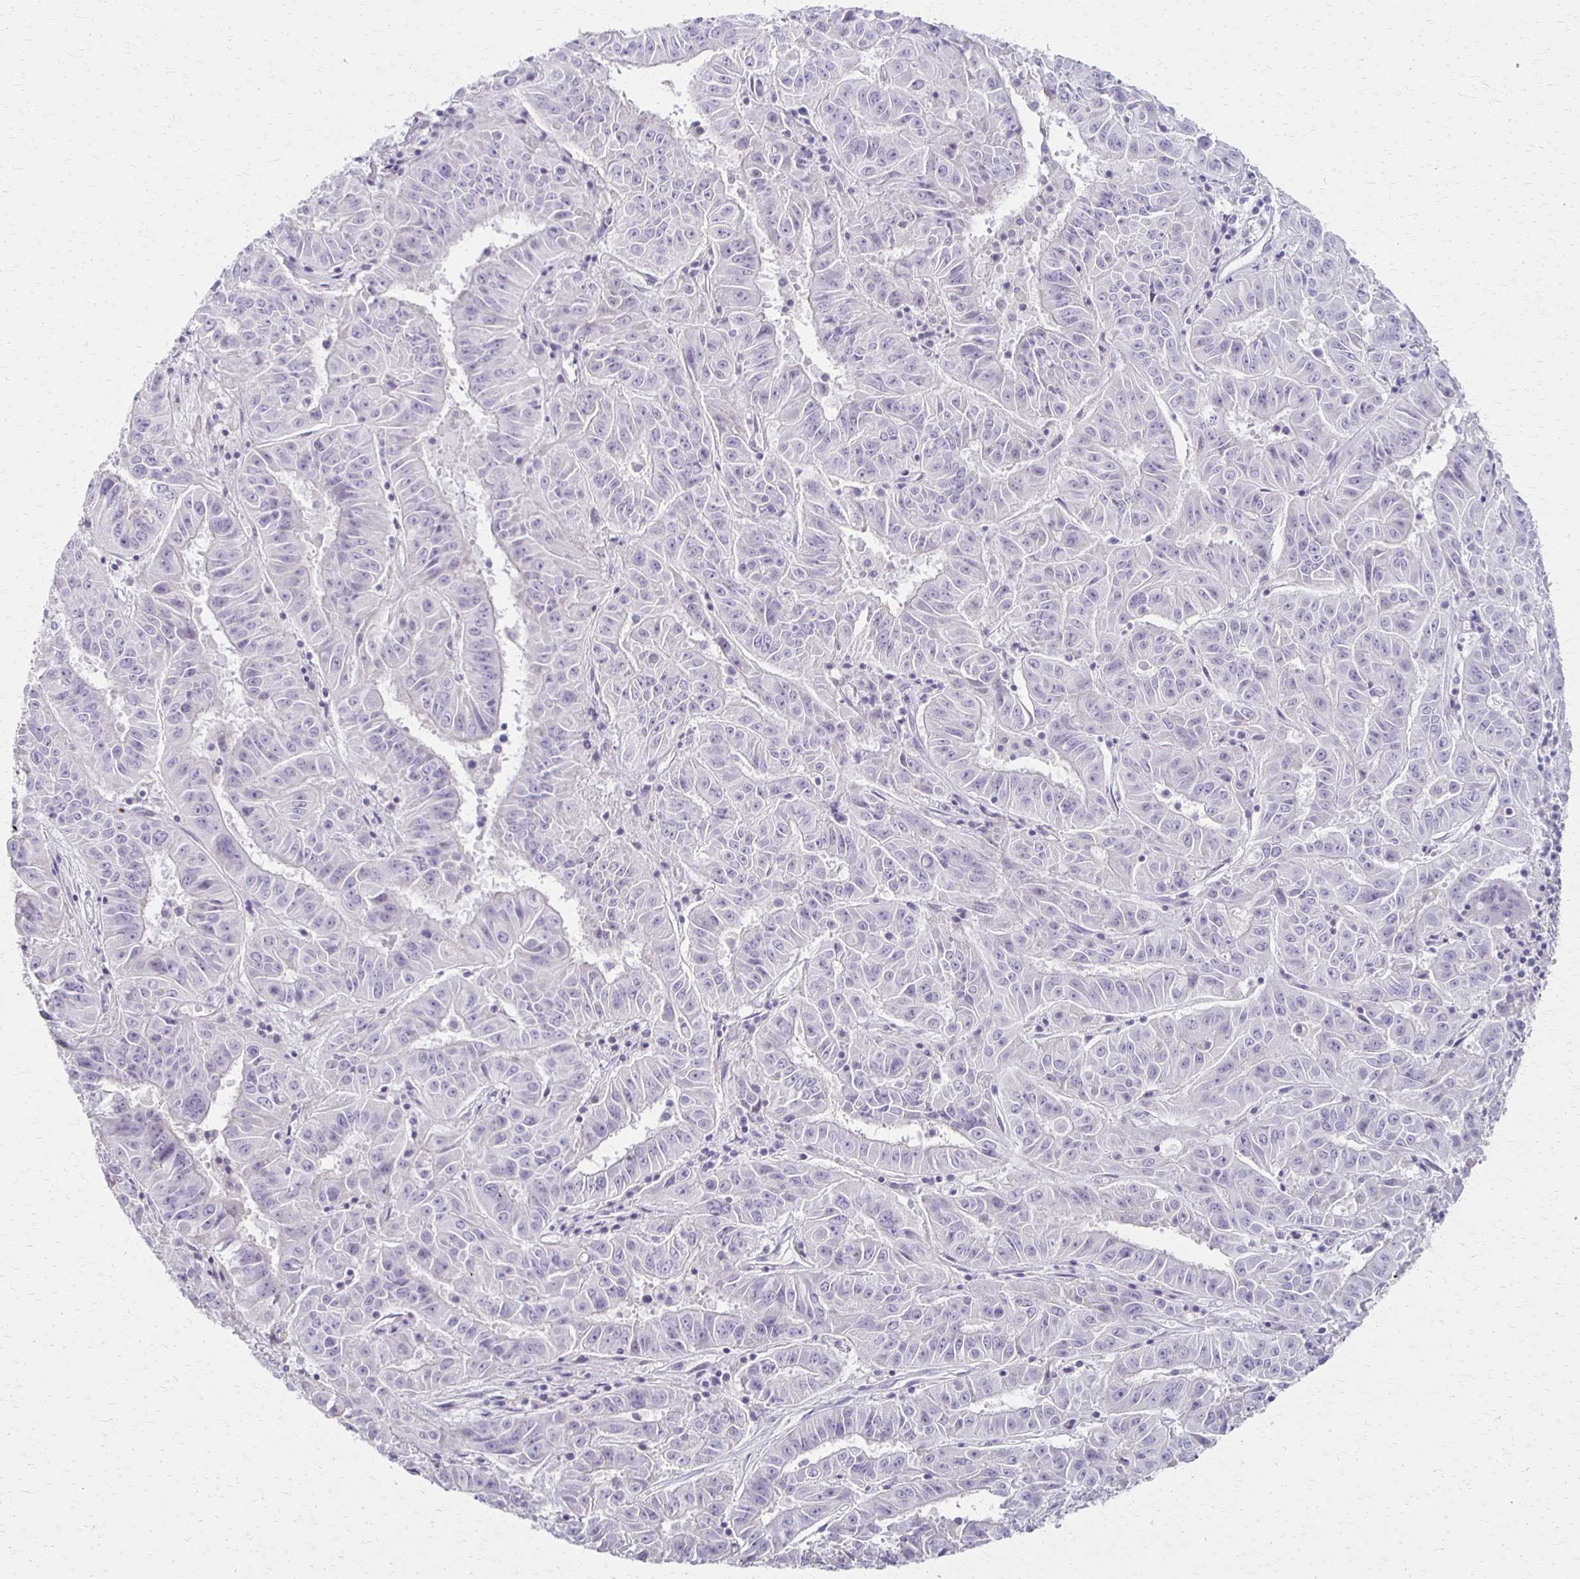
{"staining": {"intensity": "negative", "quantity": "none", "location": "none"}, "tissue": "pancreatic cancer", "cell_type": "Tumor cells", "image_type": "cancer", "snomed": [{"axis": "morphology", "description": "Adenocarcinoma, NOS"}, {"axis": "topography", "description": "Pancreas"}], "caption": "Protein analysis of pancreatic cancer (adenocarcinoma) shows no significant expression in tumor cells.", "gene": "FOXO4", "patient": {"sex": "male", "age": 63}}